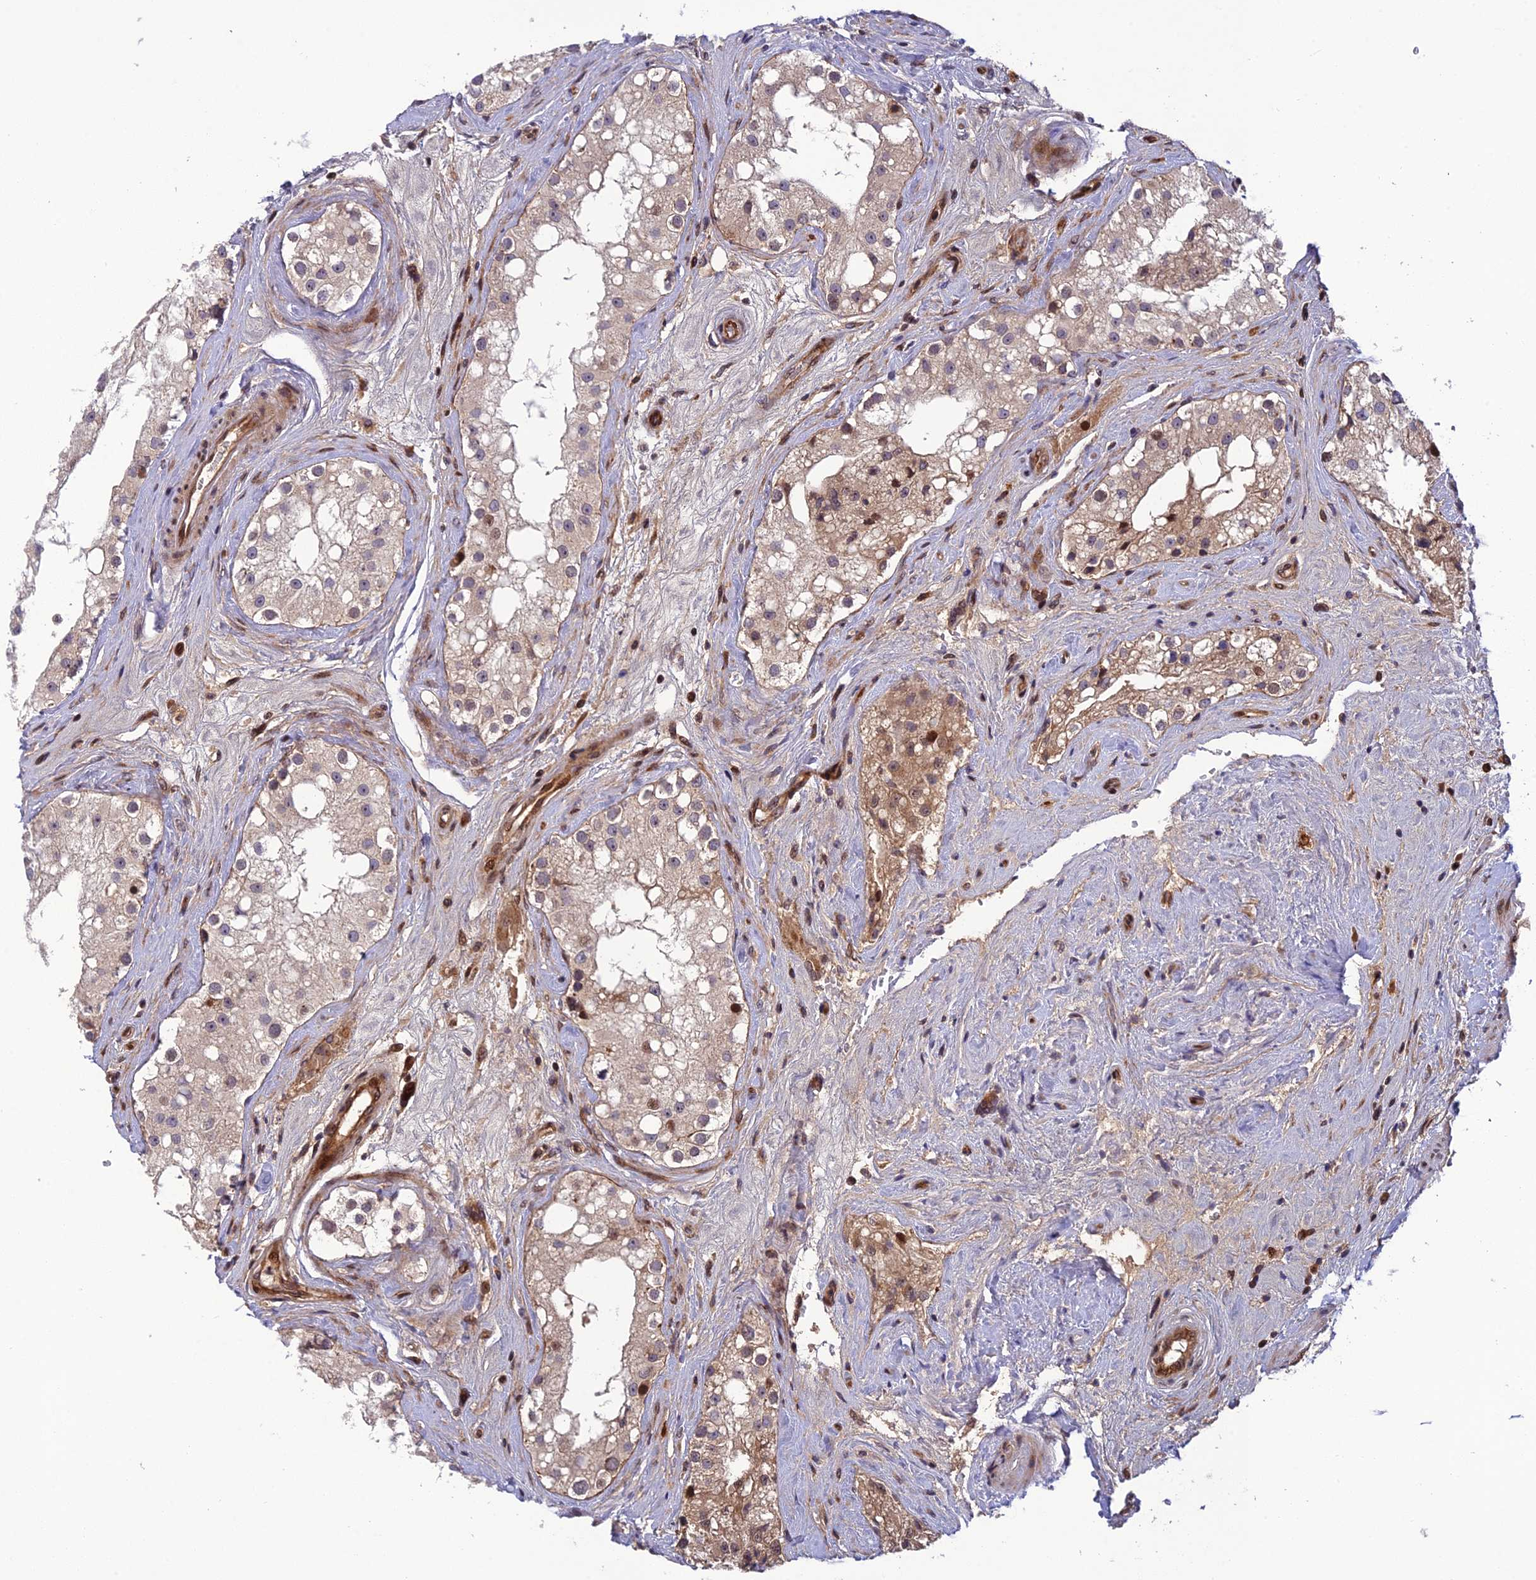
{"staining": {"intensity": "weak", "quantity": "25%-75%", "location": "cytoplasmic/membranous"}, "tissue": "testis", "cell_type": "Cells in seminiferous ducts", "image_type": "normal", "snomed": [{"axis": "morphology", "description": "Normal tissue, NOS"}, {"axis": "topography", "description": "Testis"}], "caption": "Weak cytoplasmic/membranous staining for a protein is appreciated in approximately 25%-75% of cells in seminiferous ducts of unremarkable testis using immunohistochemistry (IHC).", "gene": "SMIM7", "patient": {"sex": "male", "age": 84}}